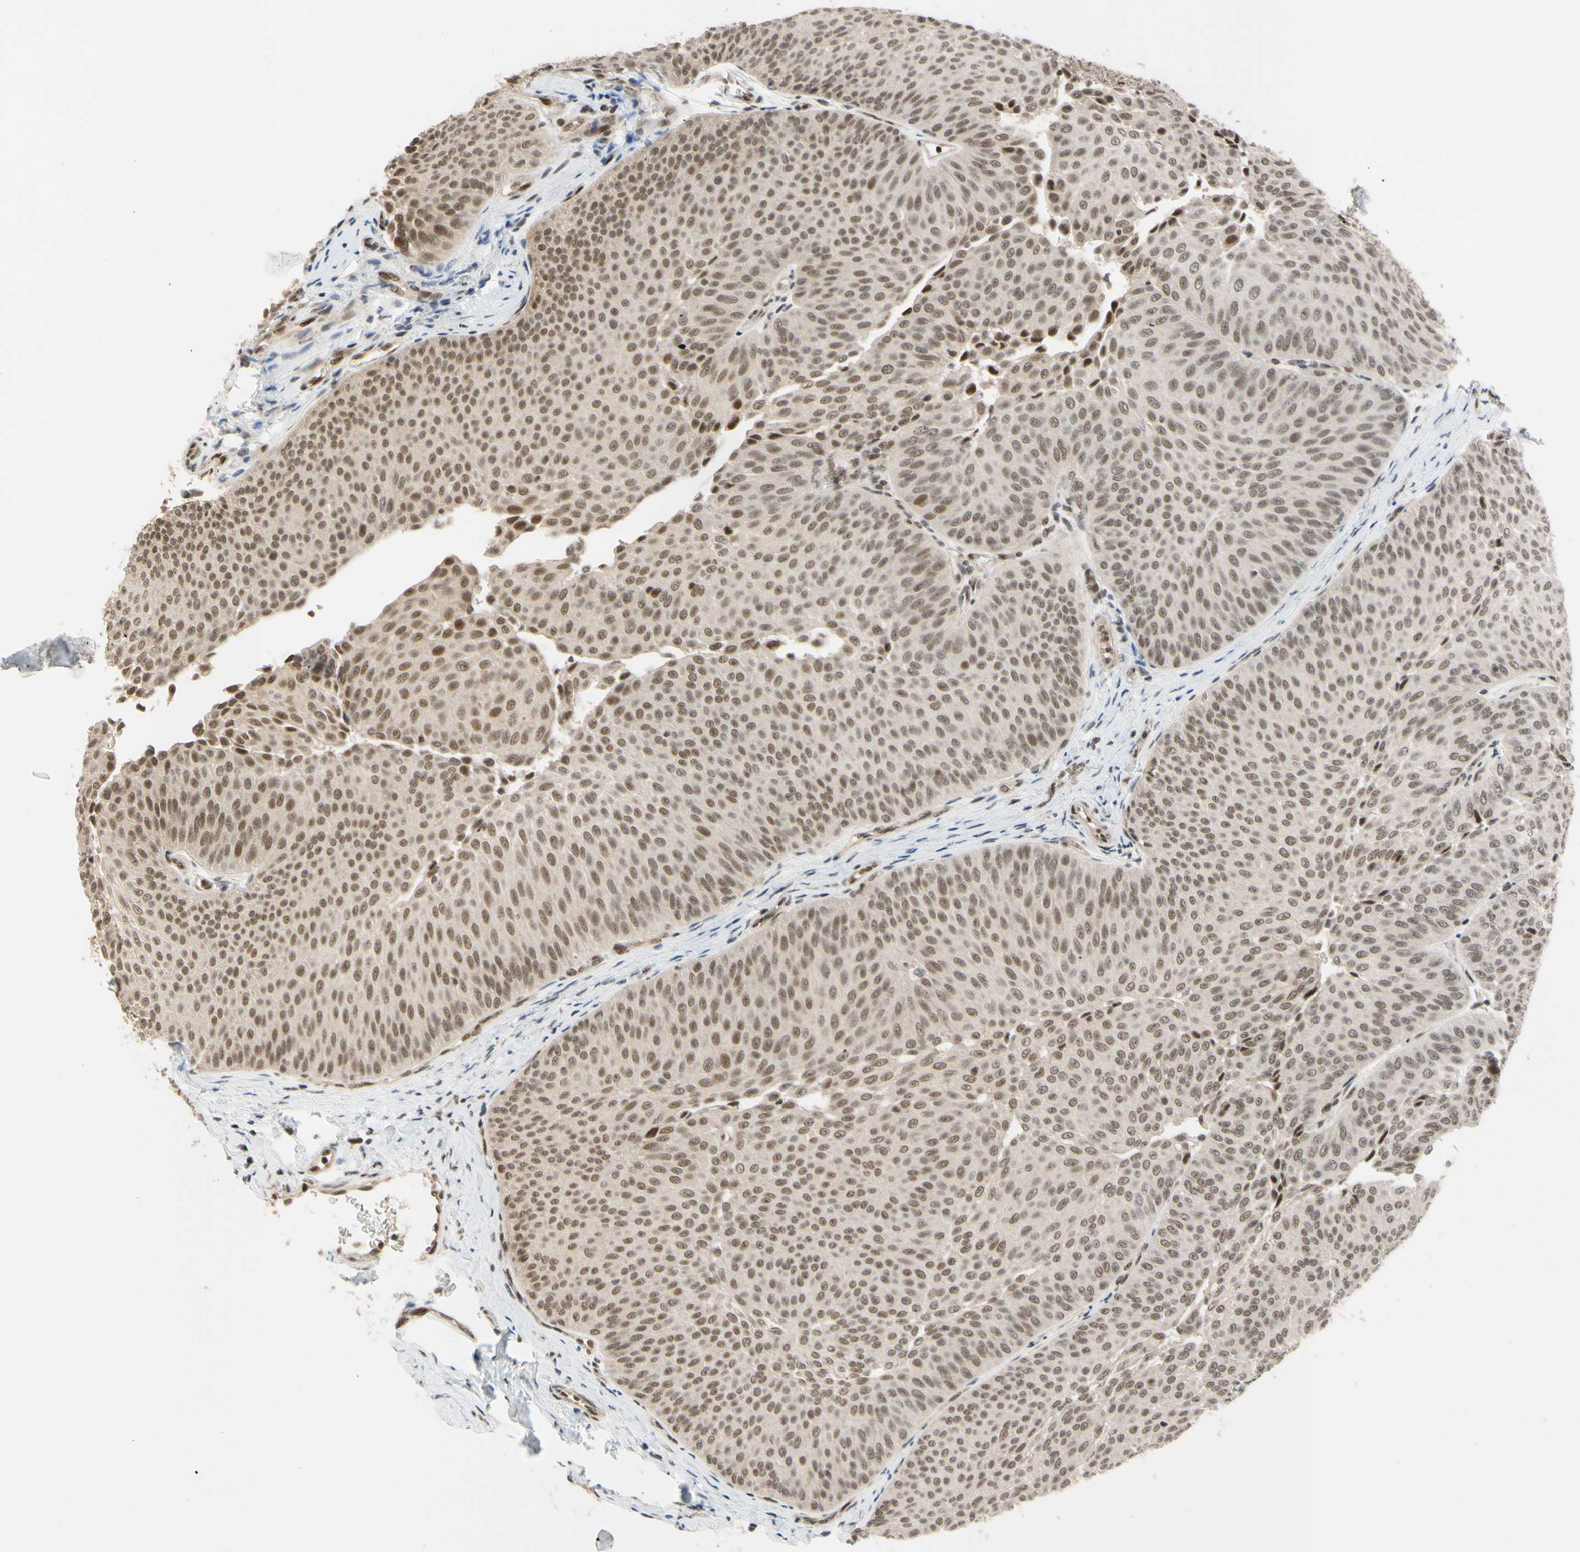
{"staining": {"intensity": "moderate", "quantity": ">75%", "location": "nuclear"}, "tissue": "urothelial cancer", "cell_type": "Tumor cells", "image_type": "cancer", "snomed": [{"axis": "morphology", "description": "Urothelial carcinoma, Low grade"}, {"axis": "topography", "description": "Urinary bladder"}], "caption": "Urothelial cancer stained for a protein (brown) reveals moderate nuclear positive staining in about >75% of tumor cells.", "gene": "TAF4", "patient": {"sex": "female", "age": 60}}